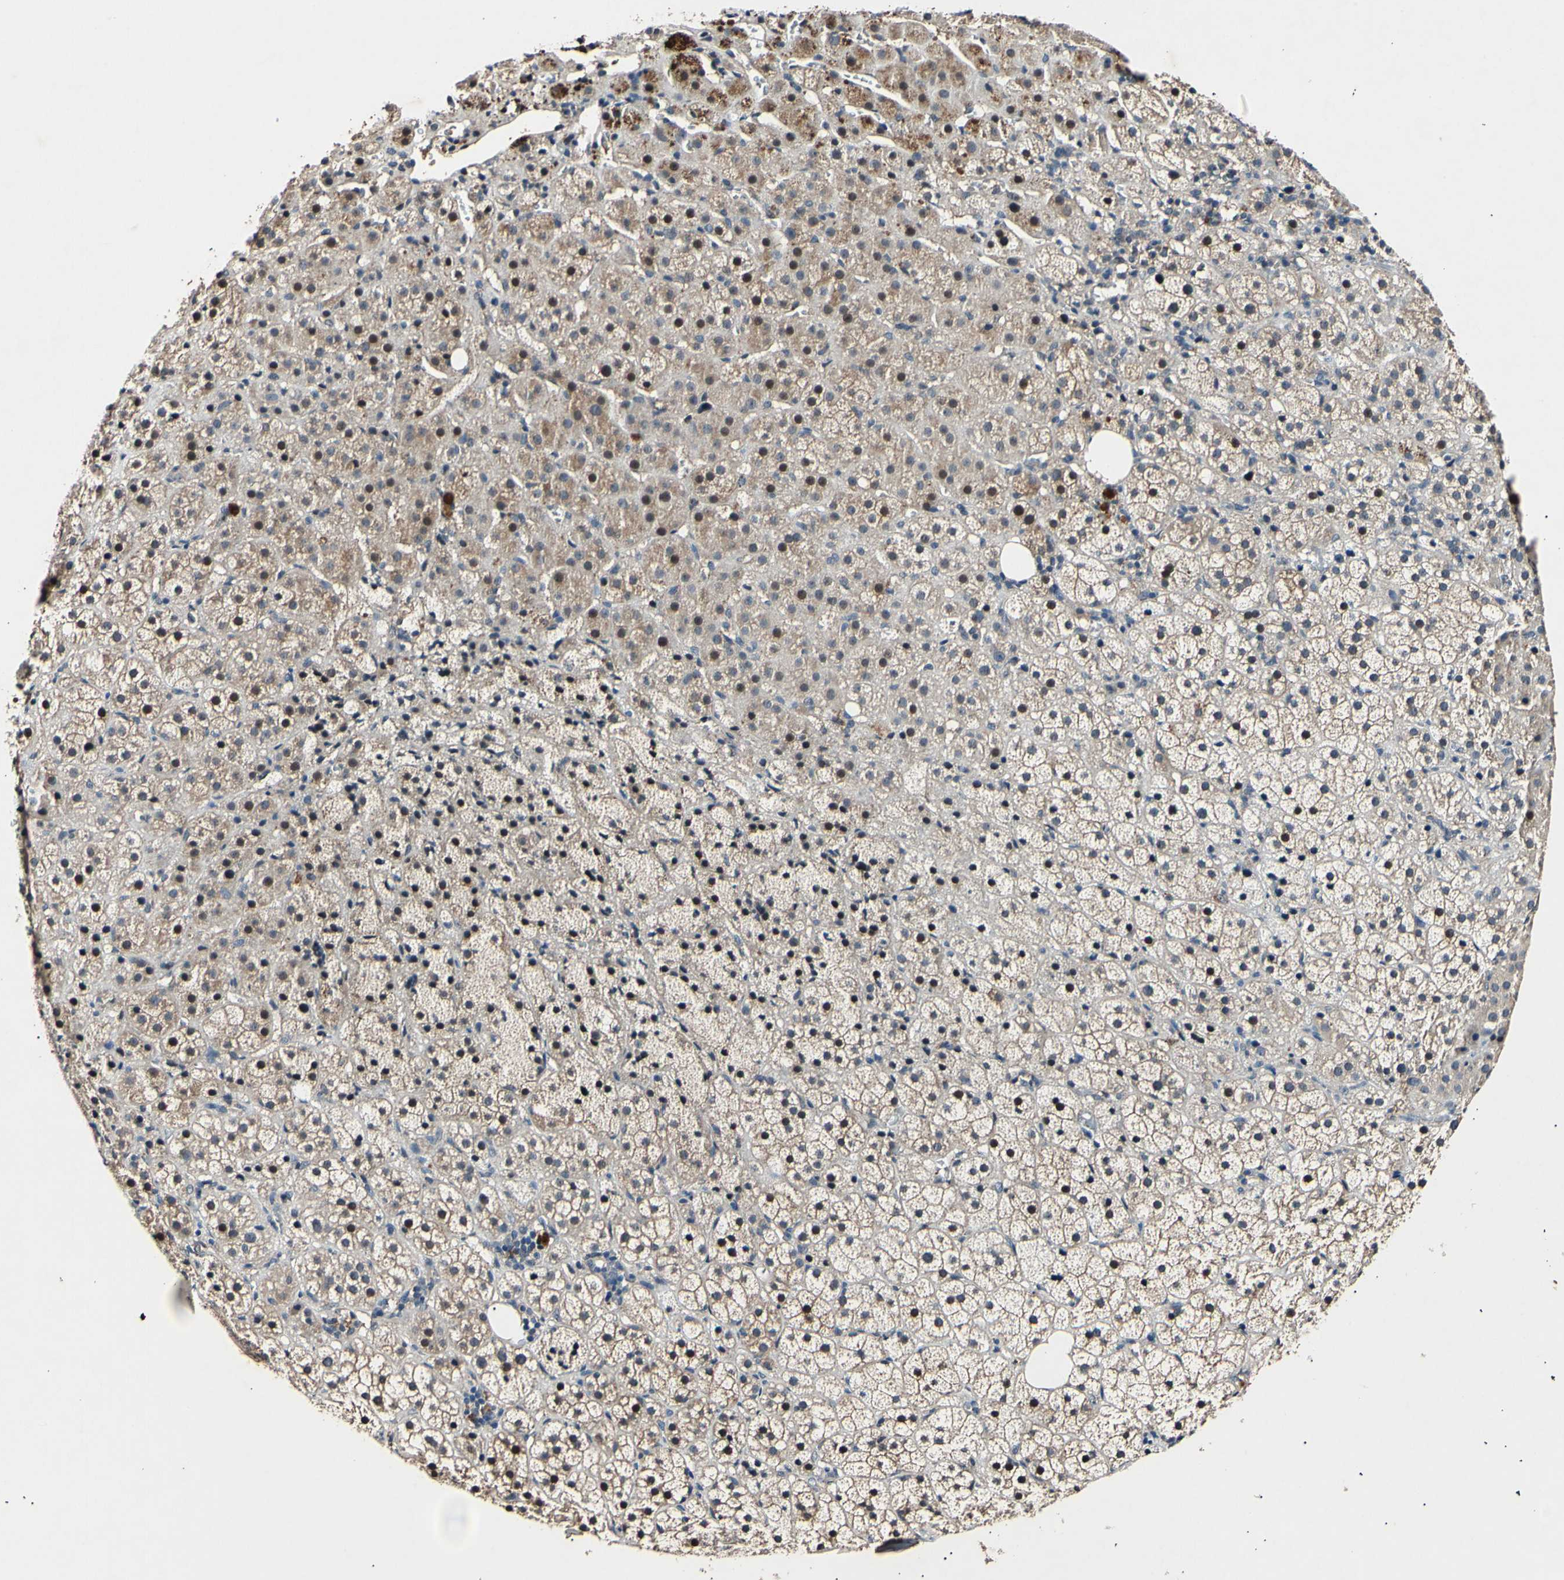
{"staining": {"intensity": "moderate", "quantity": "25%-75%", "location": "cytoplasmic/membranous,nuclear"}, "tissue": "adrenal gland", "cell_type": "Glandular cells", "image_type": "normal", "snomed": [{"axis": "morphology", "description": "Normal tissue, NOS"}, {"axis": "topography", "description": "Adrenal gland"}], "caption": "Moderate cytoplasmic/membranous,nuclear protein staining is seen in approximately 25%-75% of glandular cells in adrenal gland.", "gene": "ADCY3", "patient": {"sex": "female", "age": 57}}